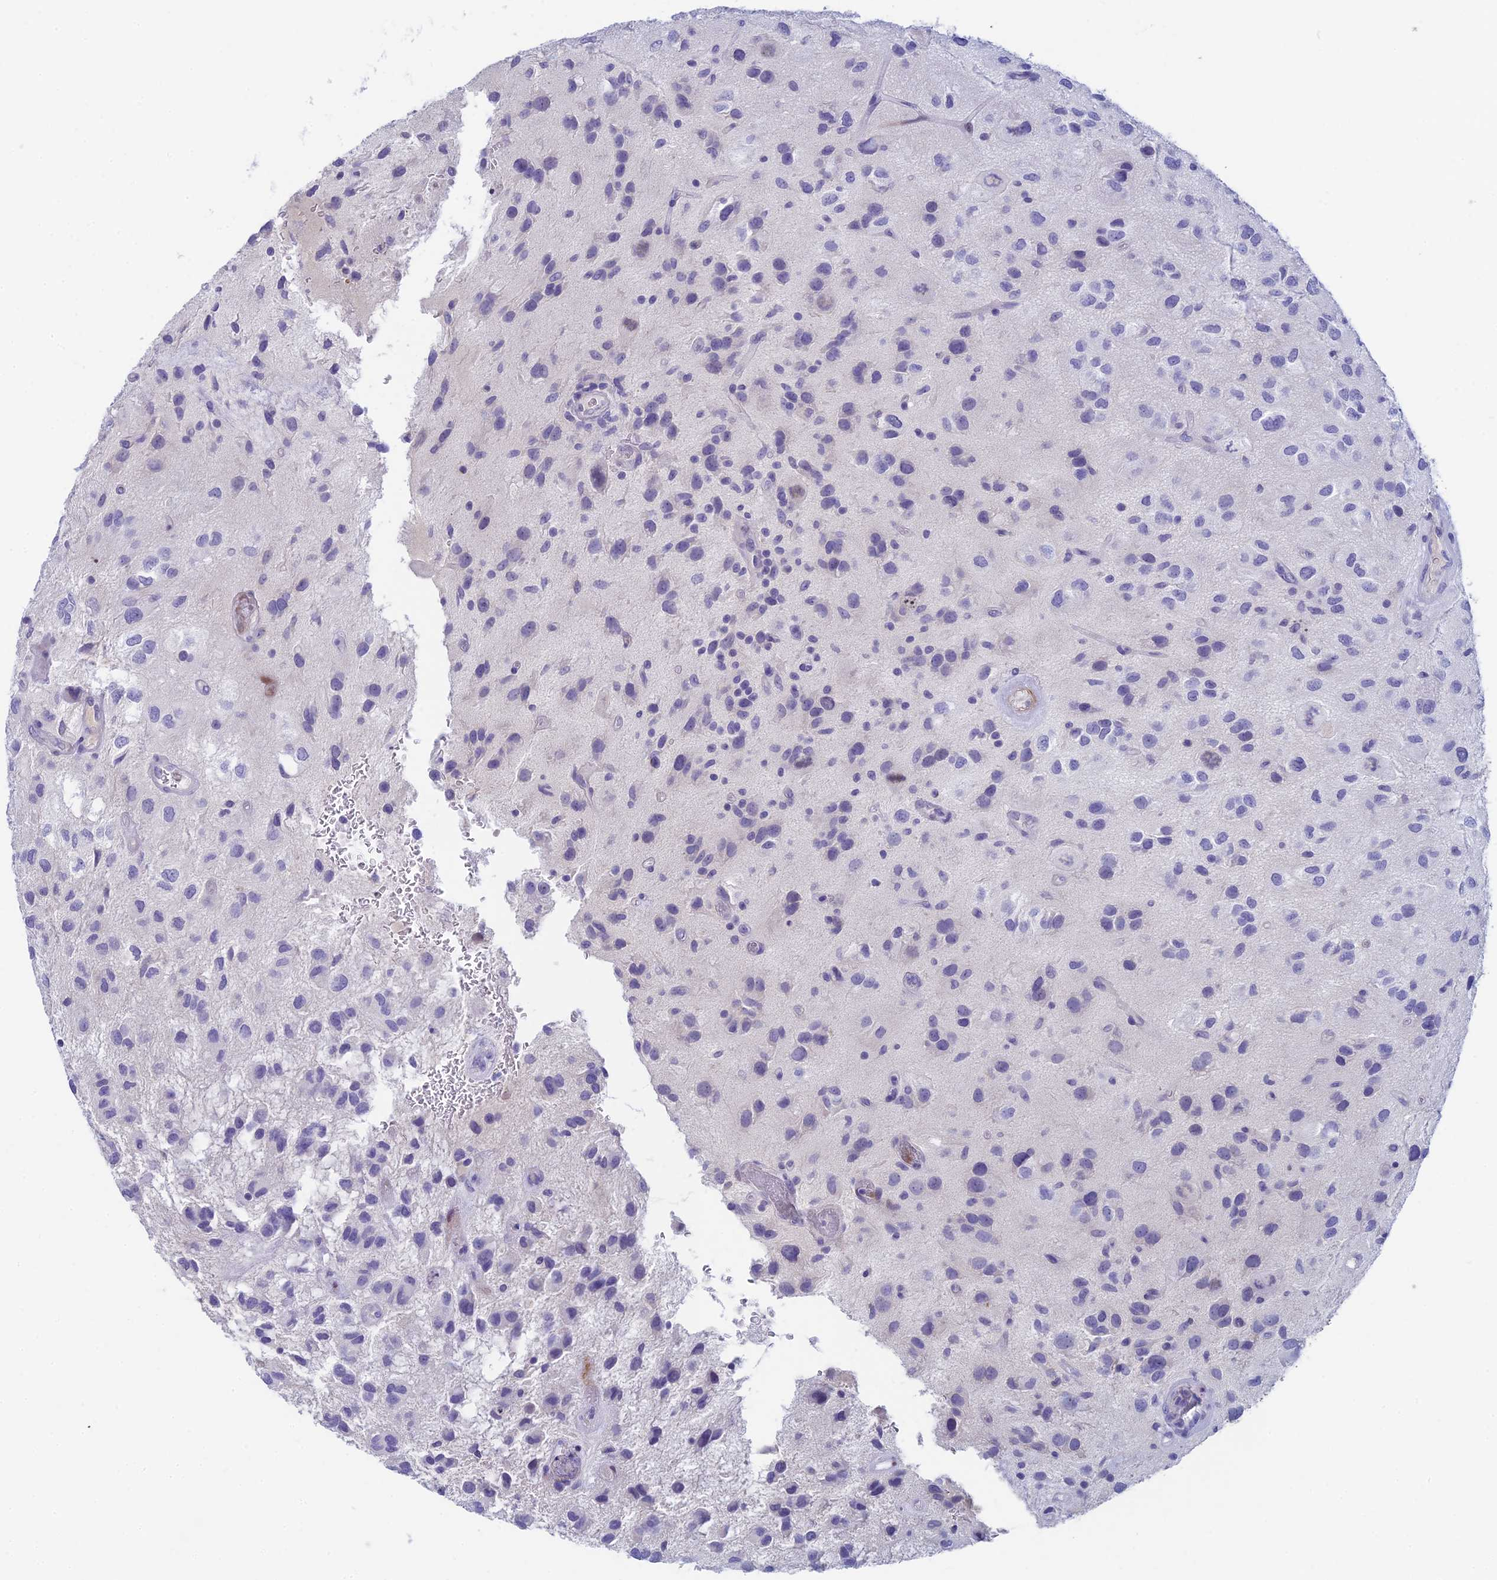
{"staining": {"intensity": "negative", "quantity": "none", "location": "none"}, "tissue": "glioma", "cell_type": "Tumor cells", "image_type": "cancer", "snomed": [{"axis": "morphology", "description": "Glioma, malignant, Low grade"}, {"axis": "topography", "description": "Brain"}], "caption": "High magnification brightfield microscopy of low-grade glioma (malignant) stained with DAB (3,3'-diaminobenzidine) (brown) and counterstained with hematoxylin (blue): tumor cells show no significant expression.", "gene": "REXO5", "patient": {"sex": "male", "age": 66}}